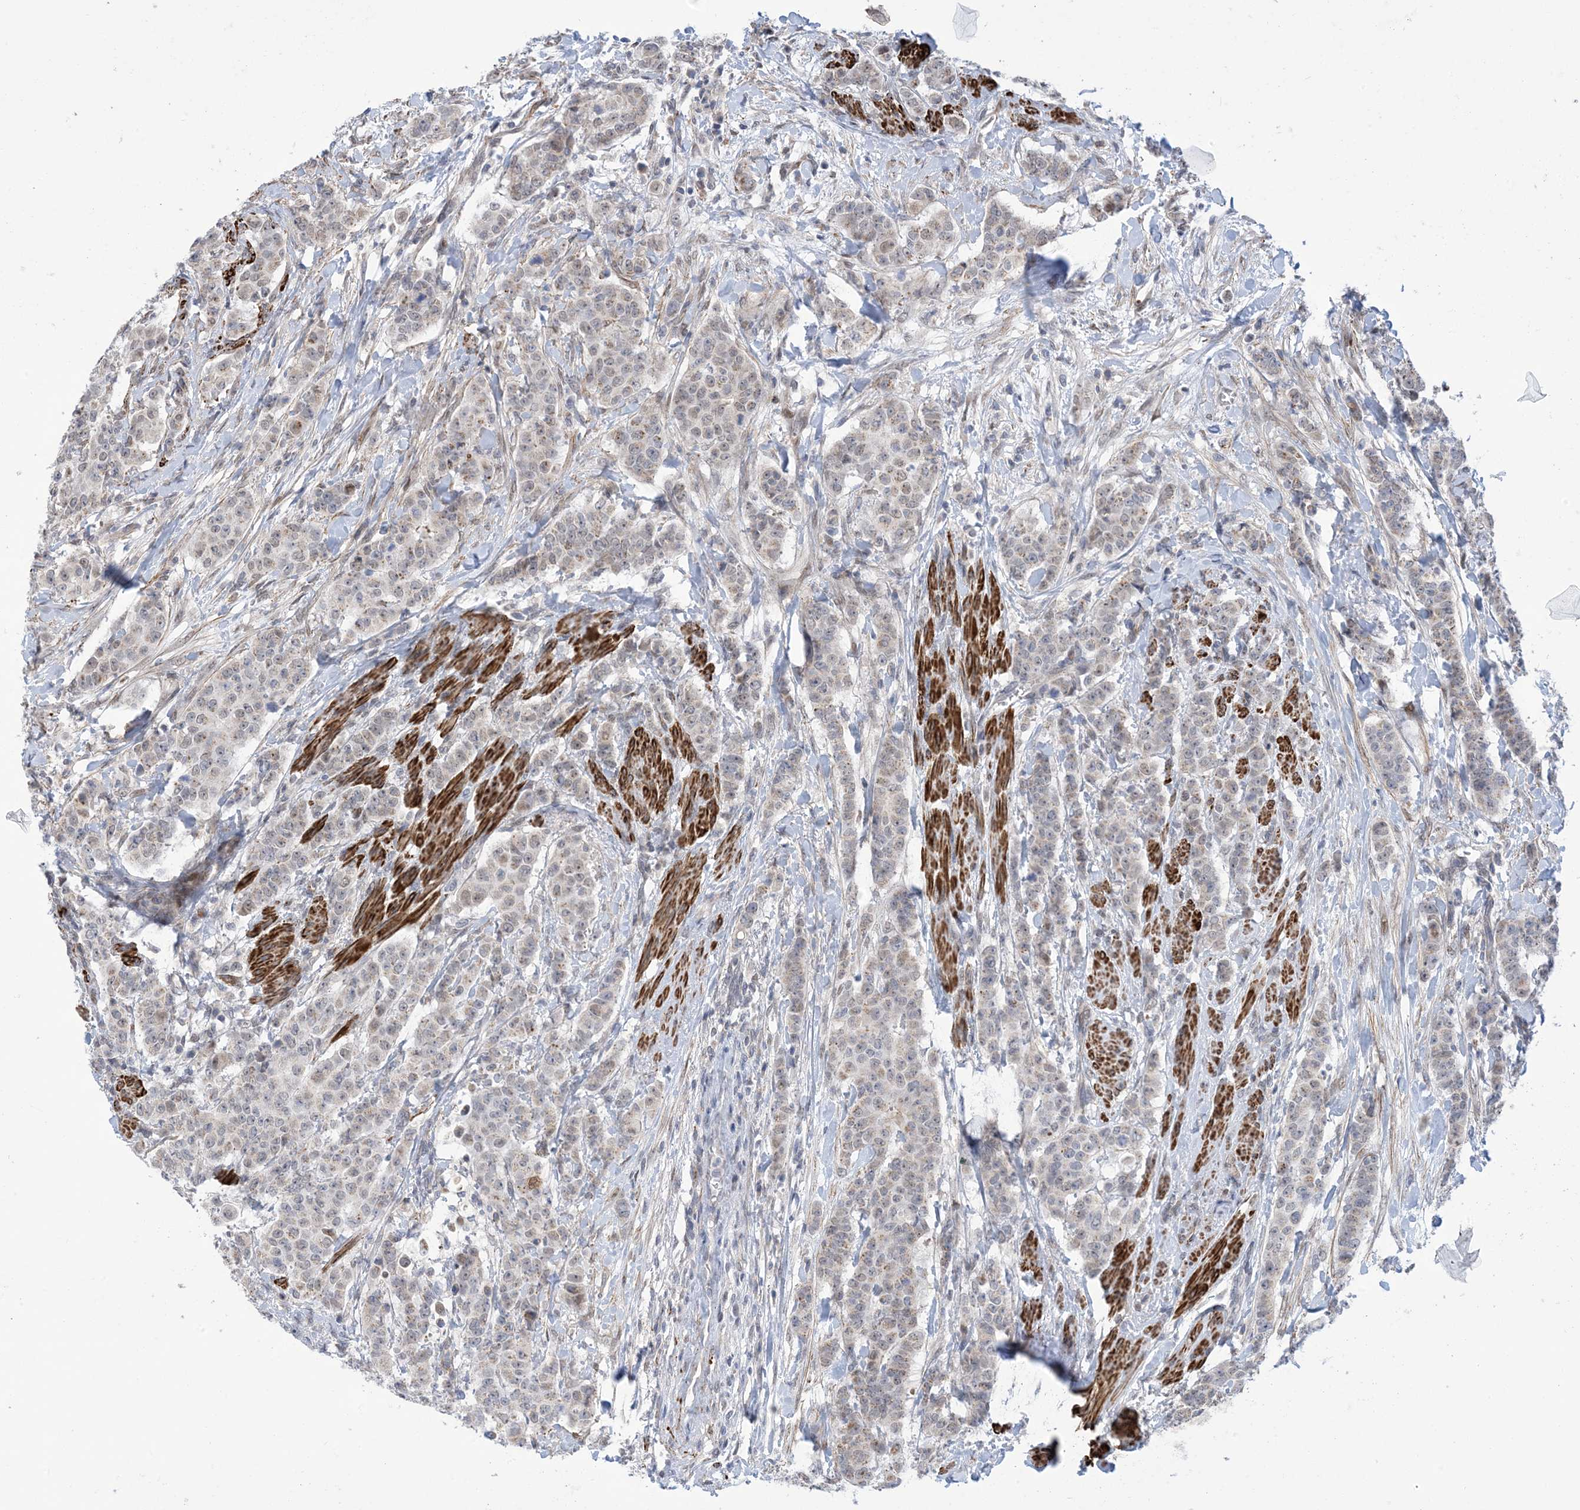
{"staining": {"intensity": "weak", "quantity": "<25%", "location": "nuclear"}, "tissue": "breast cancer", "cell_type": "Tumor cells", "image_type": "cancer", "snomed": [{"axis": "morphology", "description": "Duct carcinoma"}, {"axis": "topography", "description": "Breast"}], "caption": "High magnification brightfield microscopy of breast cancer (invasive ductal carcinoma) stained with DAB (brown) and counterstained with hematoxylin (blue): tumor cells show no significant staining.", "gene": "ZNF8", "patient": {"sex": "female", "age": 40}}